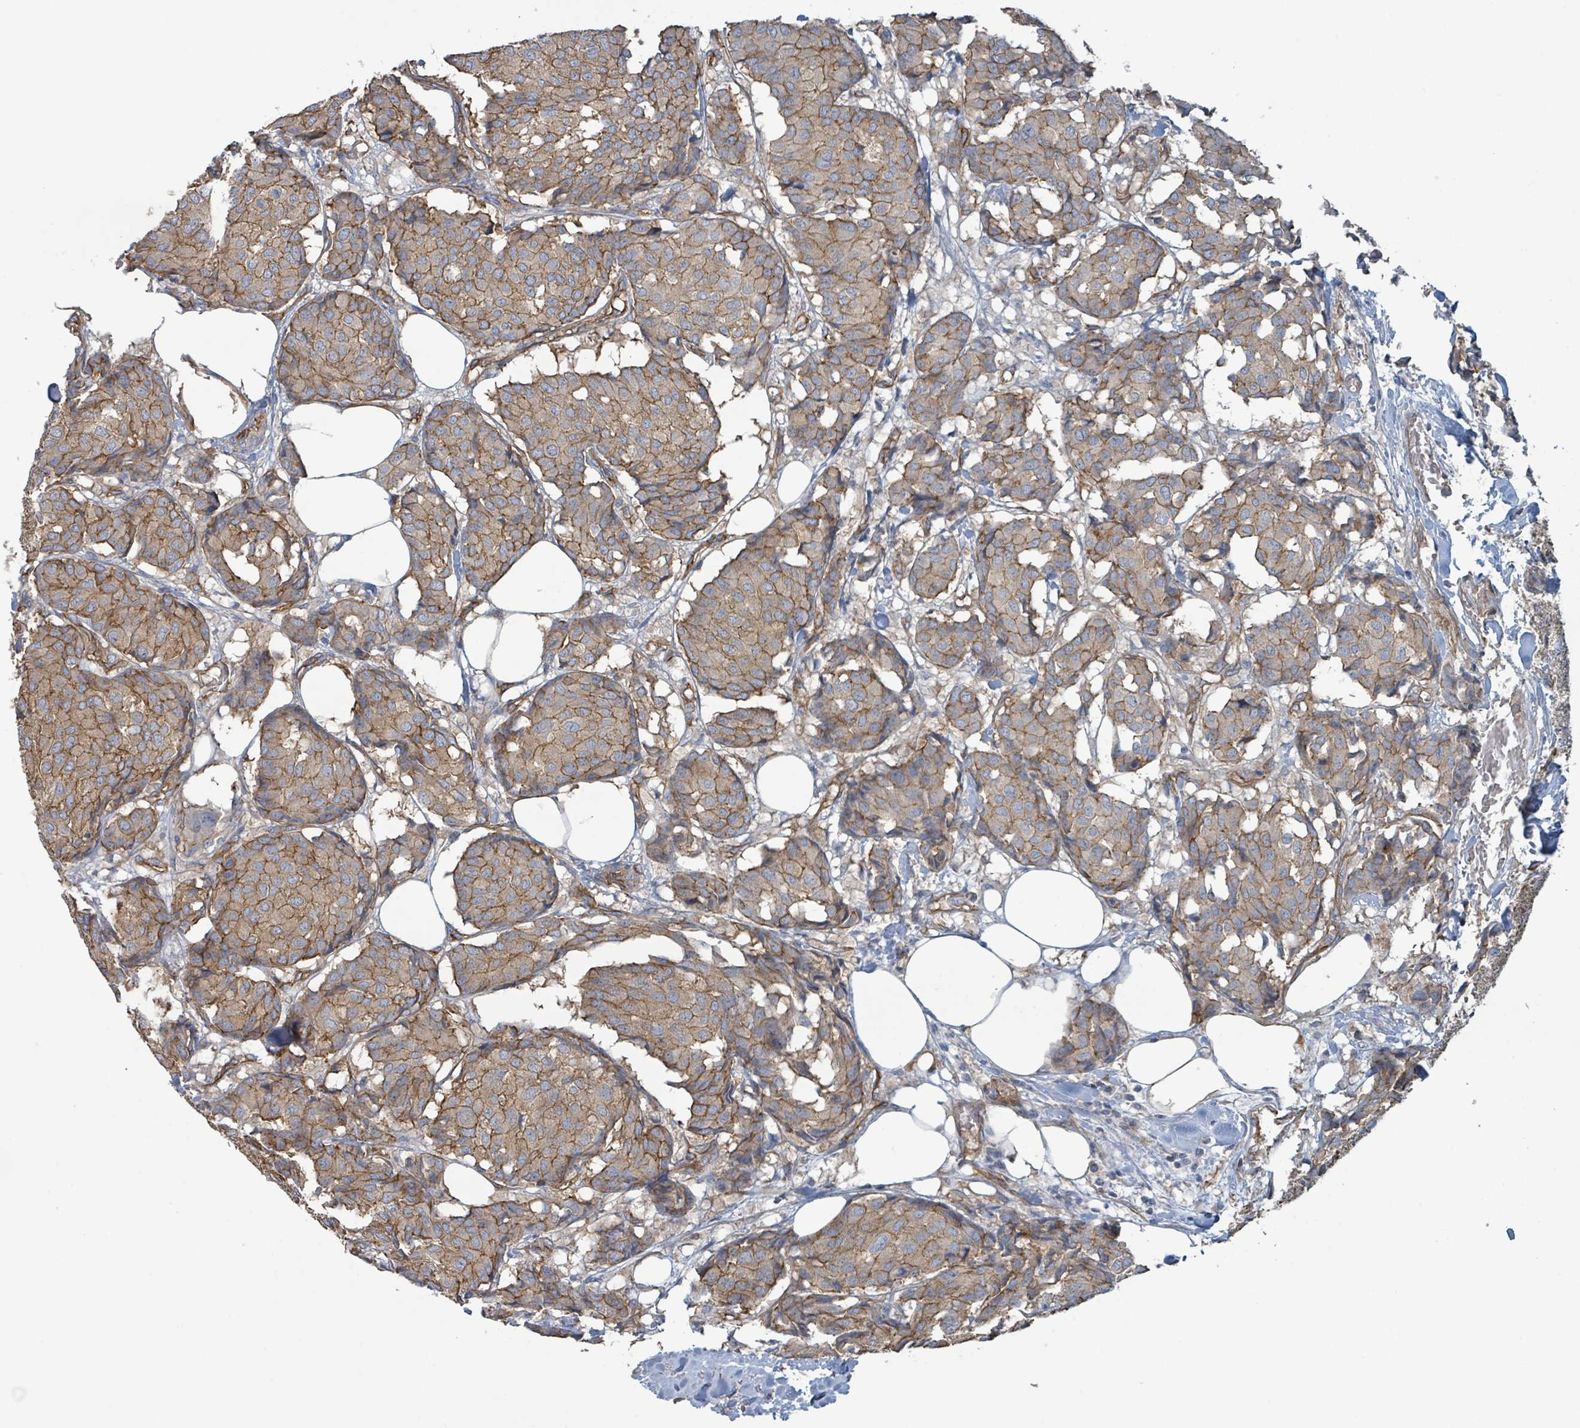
{"staining": {"intensity": "moderate", "quantity": ">75%", "location": "cytoplasmic/membranous"}, "tissue": "breast cancer", "cell_type": "Tumor cells", "image_type": "cancer", "snomed": [{"axis": "morphology", "description": "Duct carcinoma"}, {"axis": "topography", "description": "Breast"}], "caption": "There is medium levels of moderate cytoplasmic/membranous staining in tumor cells of intraductal carcinoma (breast), as demonstrated by immunohistochemical staining (brown color).", "gene": "LDOC1", "patient": {"sex": "female", "age": 75}}